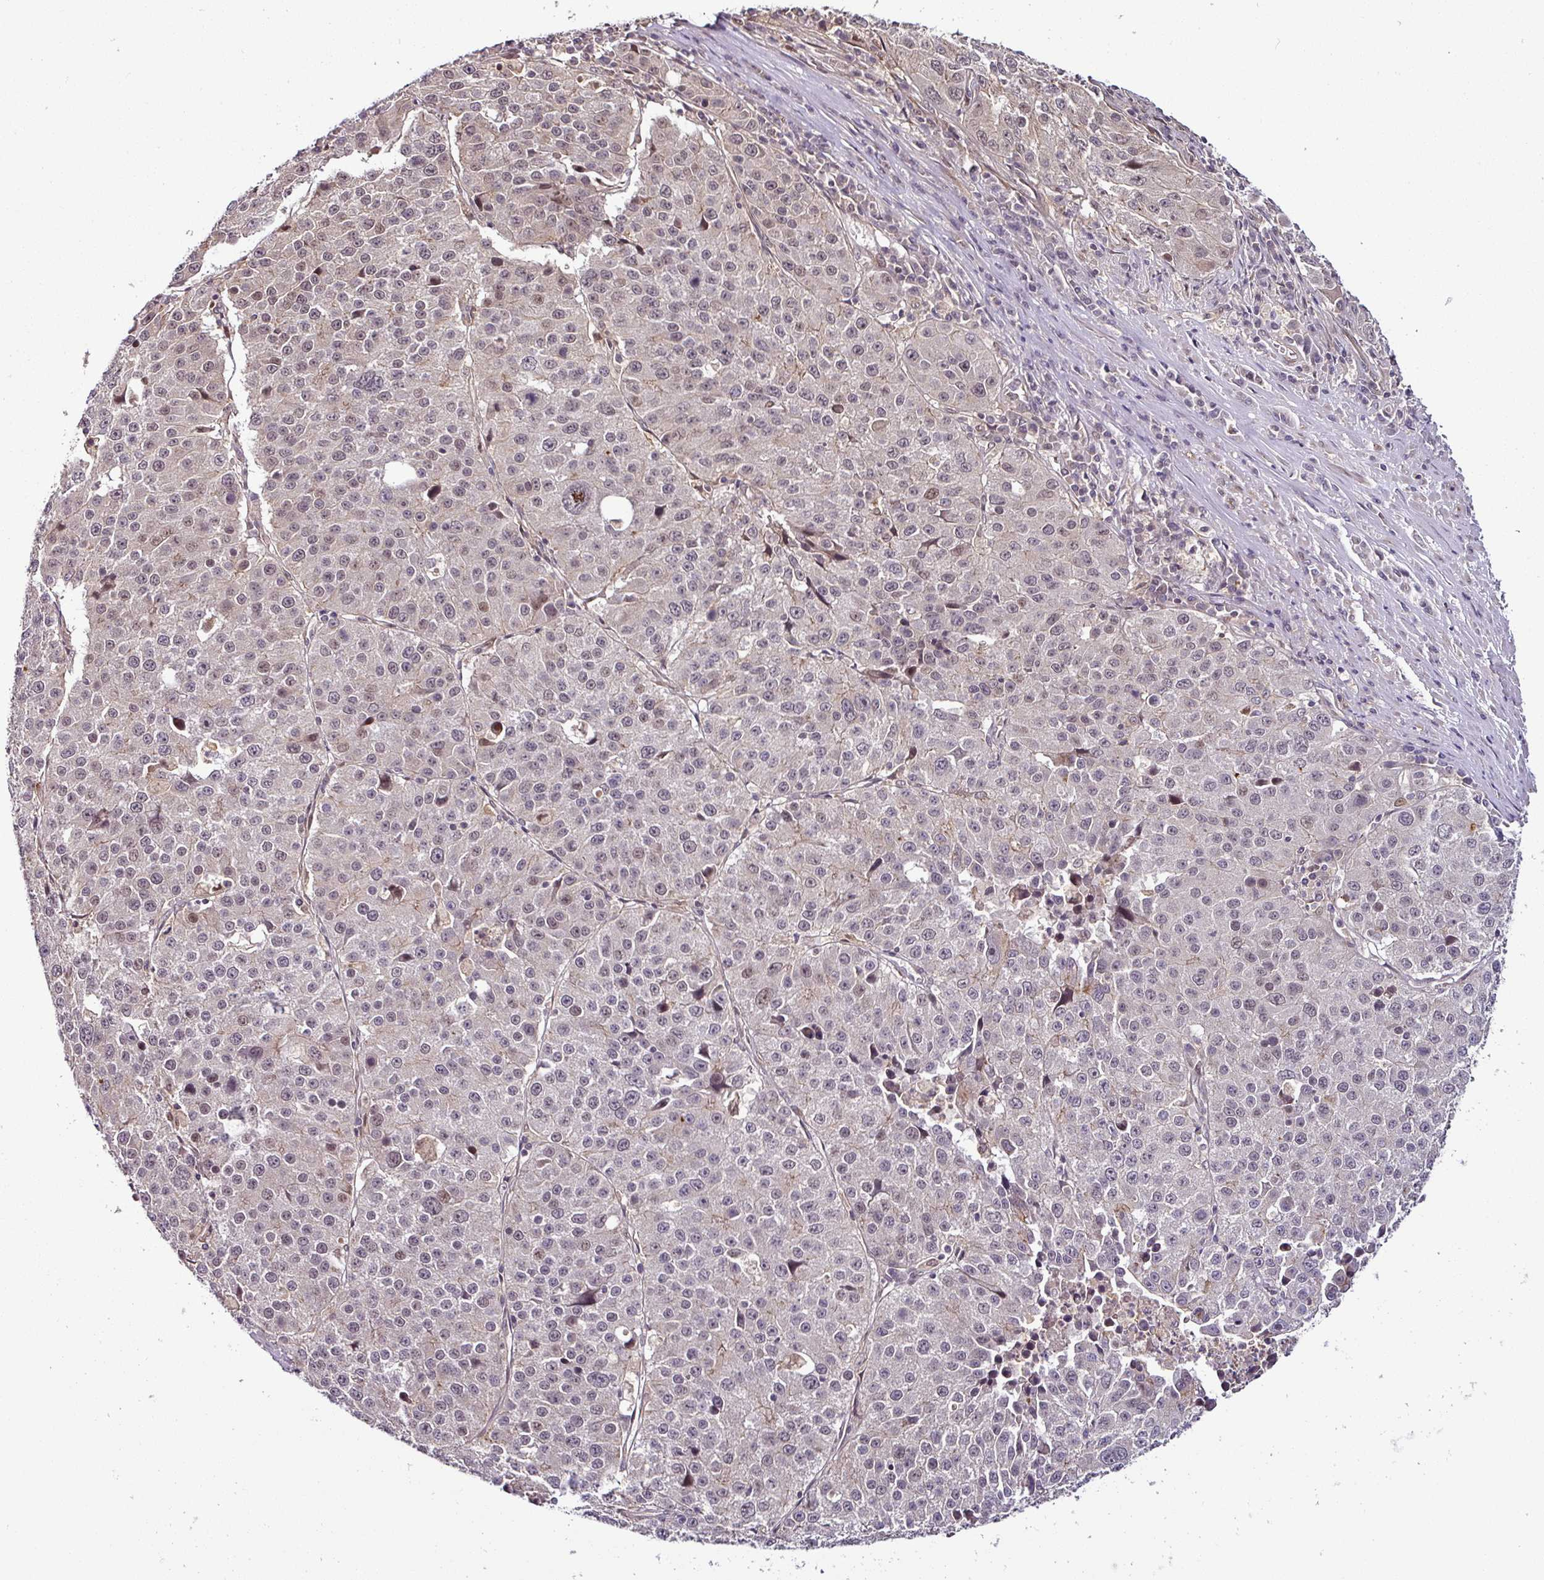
{"staining": {"intensity": "weak", "quantity": "<25%", "location": "nuclear"}, "tissue": "stomach cancer", "cell_type": "Tumor cells", "image_type": "cancer", "snomed": [{"axis": "morphology", "description": "Adenocarcinoma, NOS"}, {"axis": "topography", "description": "Stomach"}], "caption": "High power microscopy micrograph of an IHC micrograph of stomach cancer (adenocarcinoma), revealing no significant positivity in tumor cells. (IHC, brightfield microscopy, high magnification).", "gene": "DCAF13", "patient": {"sex": "male", "age": 71}}